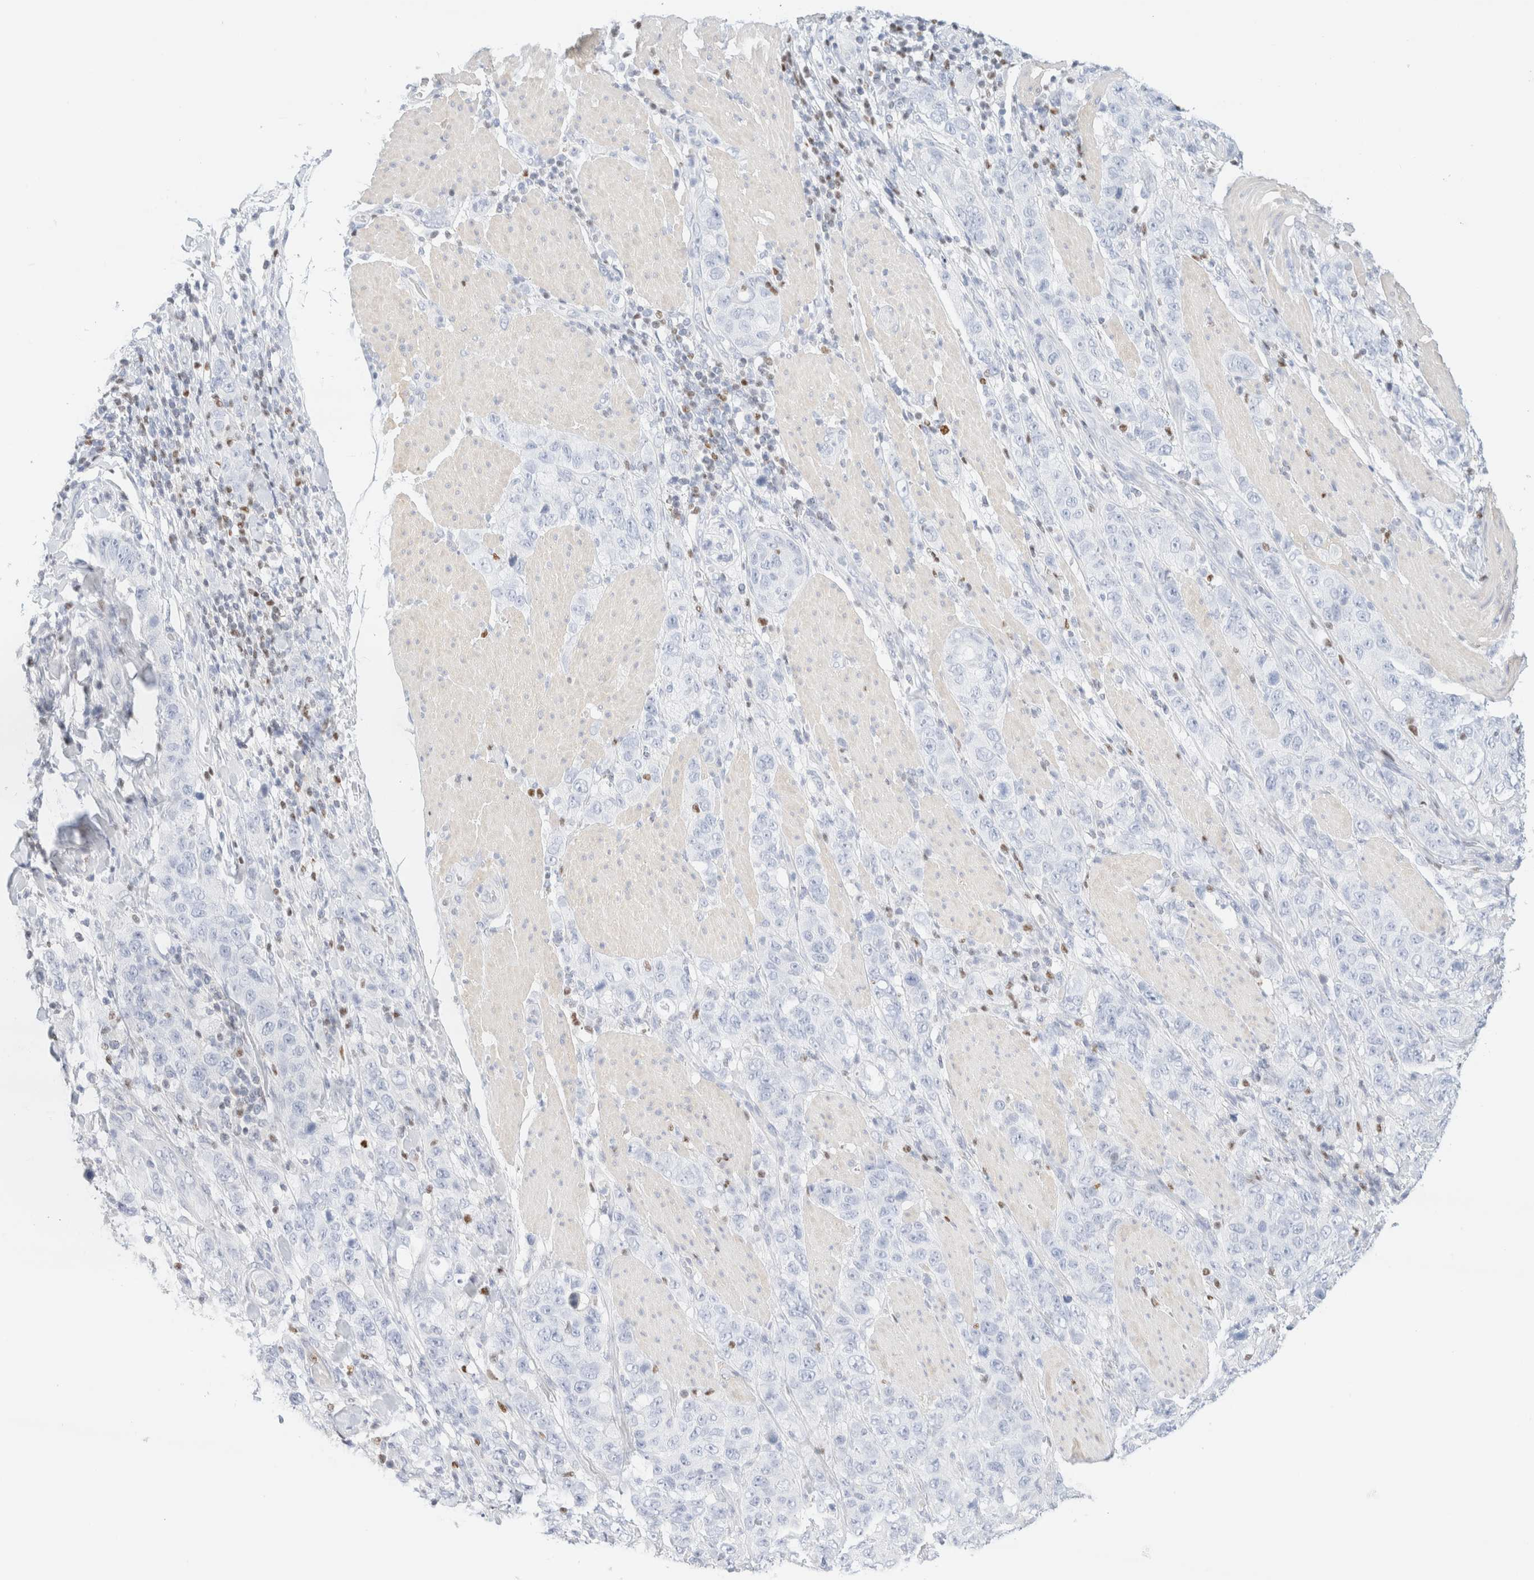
{"staining": {"intensity": "negative", "quantity": "none", "location": "none"}, "tissue": "stomach cancer", "cell_type": "Tumor cells", "image_type": "cancer", "snomed": [{"axis": "morphology", "description": "Adenocarcinoma, NOS"}, {"axis": "topography", "description": "Stomach"}], "caption": "Immunohistochemistry (IHC) micrograph of neoplastic tissue: stomach cancer stained with DAB displays no significant protein staining in tumor cells. The staining was performed using DAB to visualize the protein expression in brown, while the nuclei were stained in blue with hematoxylin (Magnification: 20x).", "gene": "IKZF3", "patient": {"sex": "male", "age": 48}}